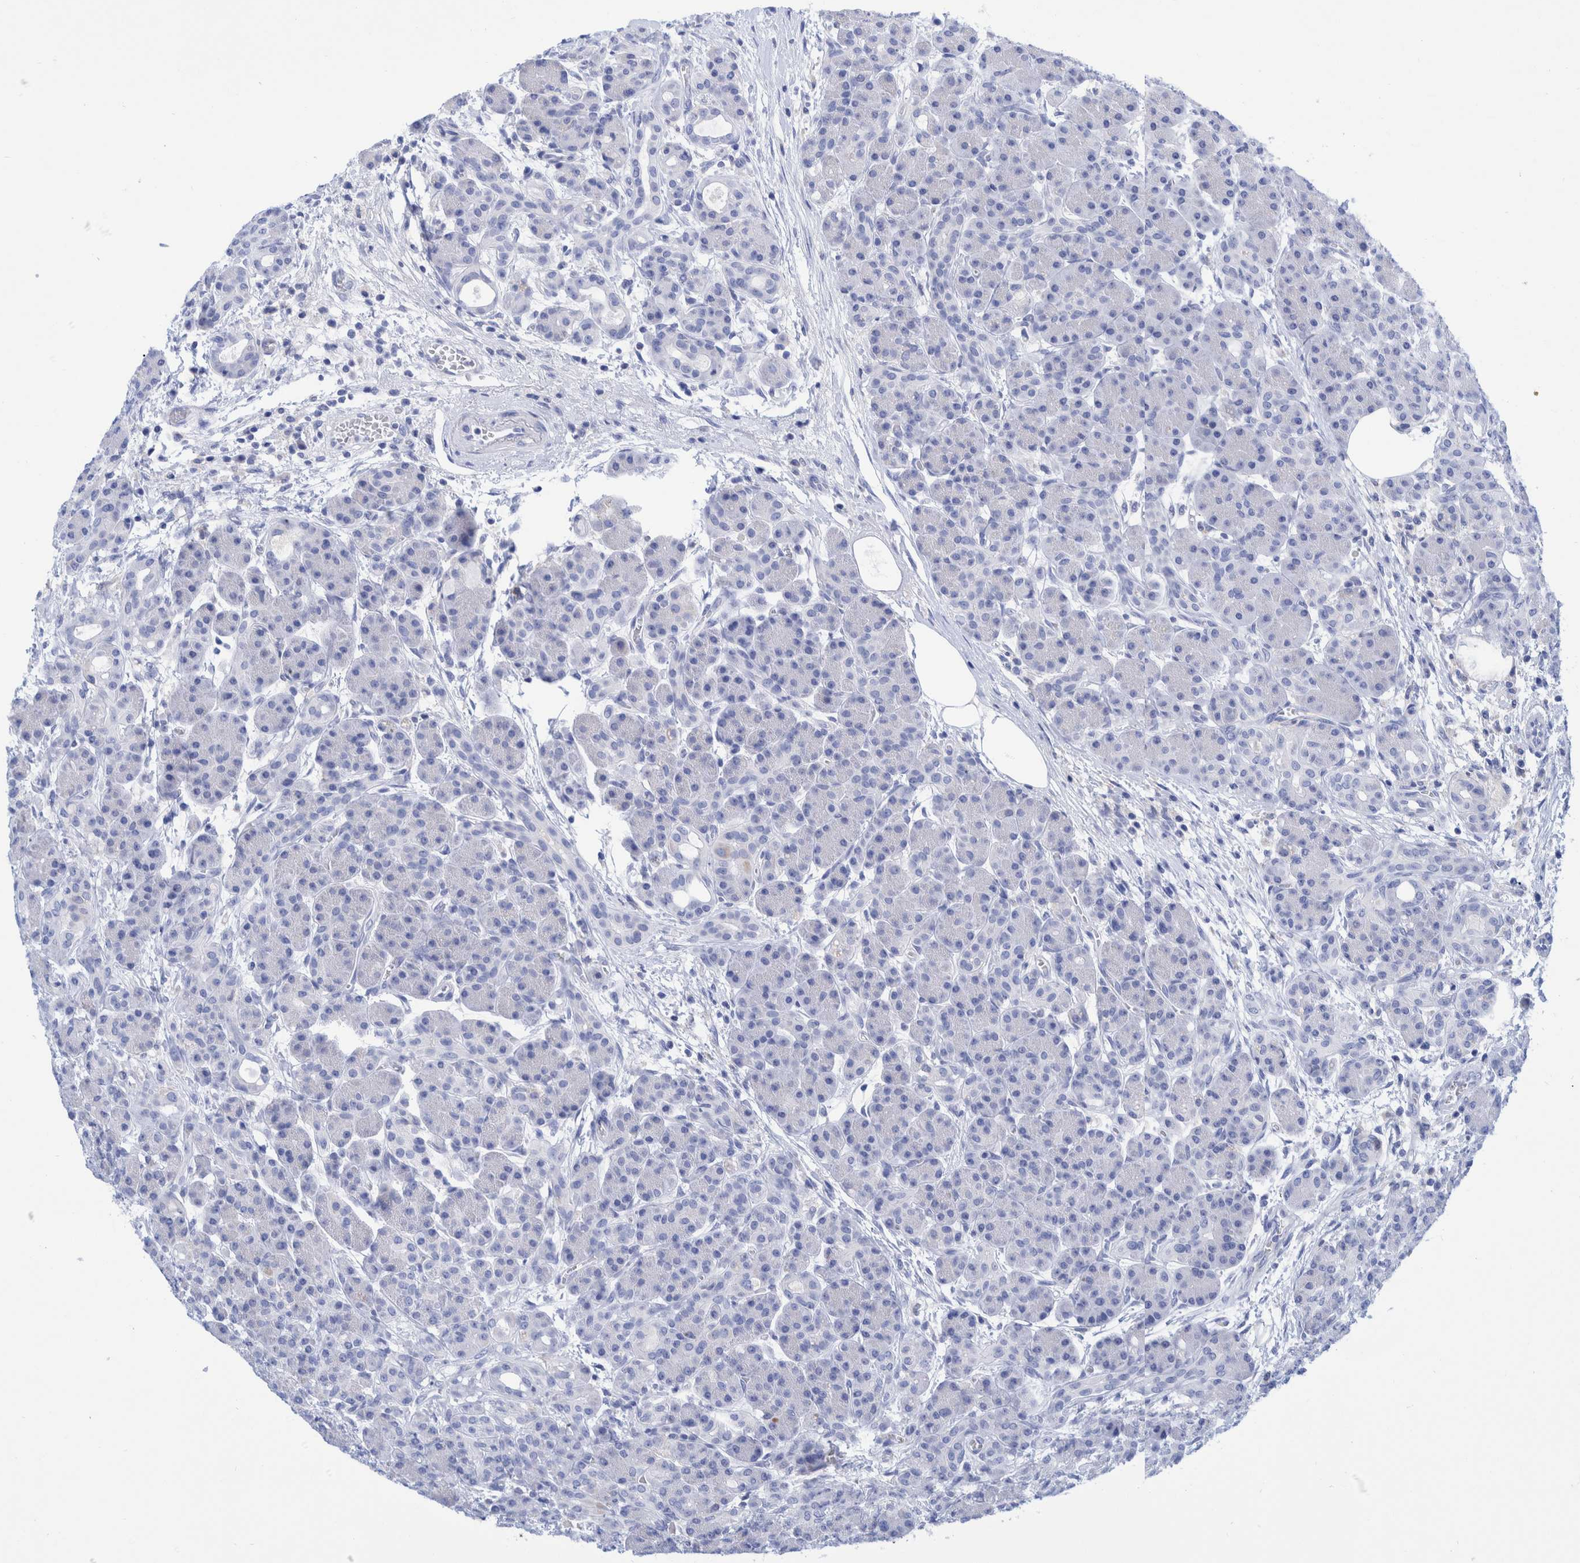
{"staining": {"intensity": "negative", "quantity": "none", "location": "none"}, "tissue": "pancreas", "cell_type": "Exocrine glandular cells", "image_type": "normal", "snomed": [{"axis": "morphology", "description": "Normal tissue, NOS"}, {"axis": "topography", "description": "Pancreas"}], "caption": "Micrograph shows no protein positivity in exocrine glandular cells of unremarkable pancreas.", "gene": "KRT14", "patient": {"sex": "male", "age": 63}}